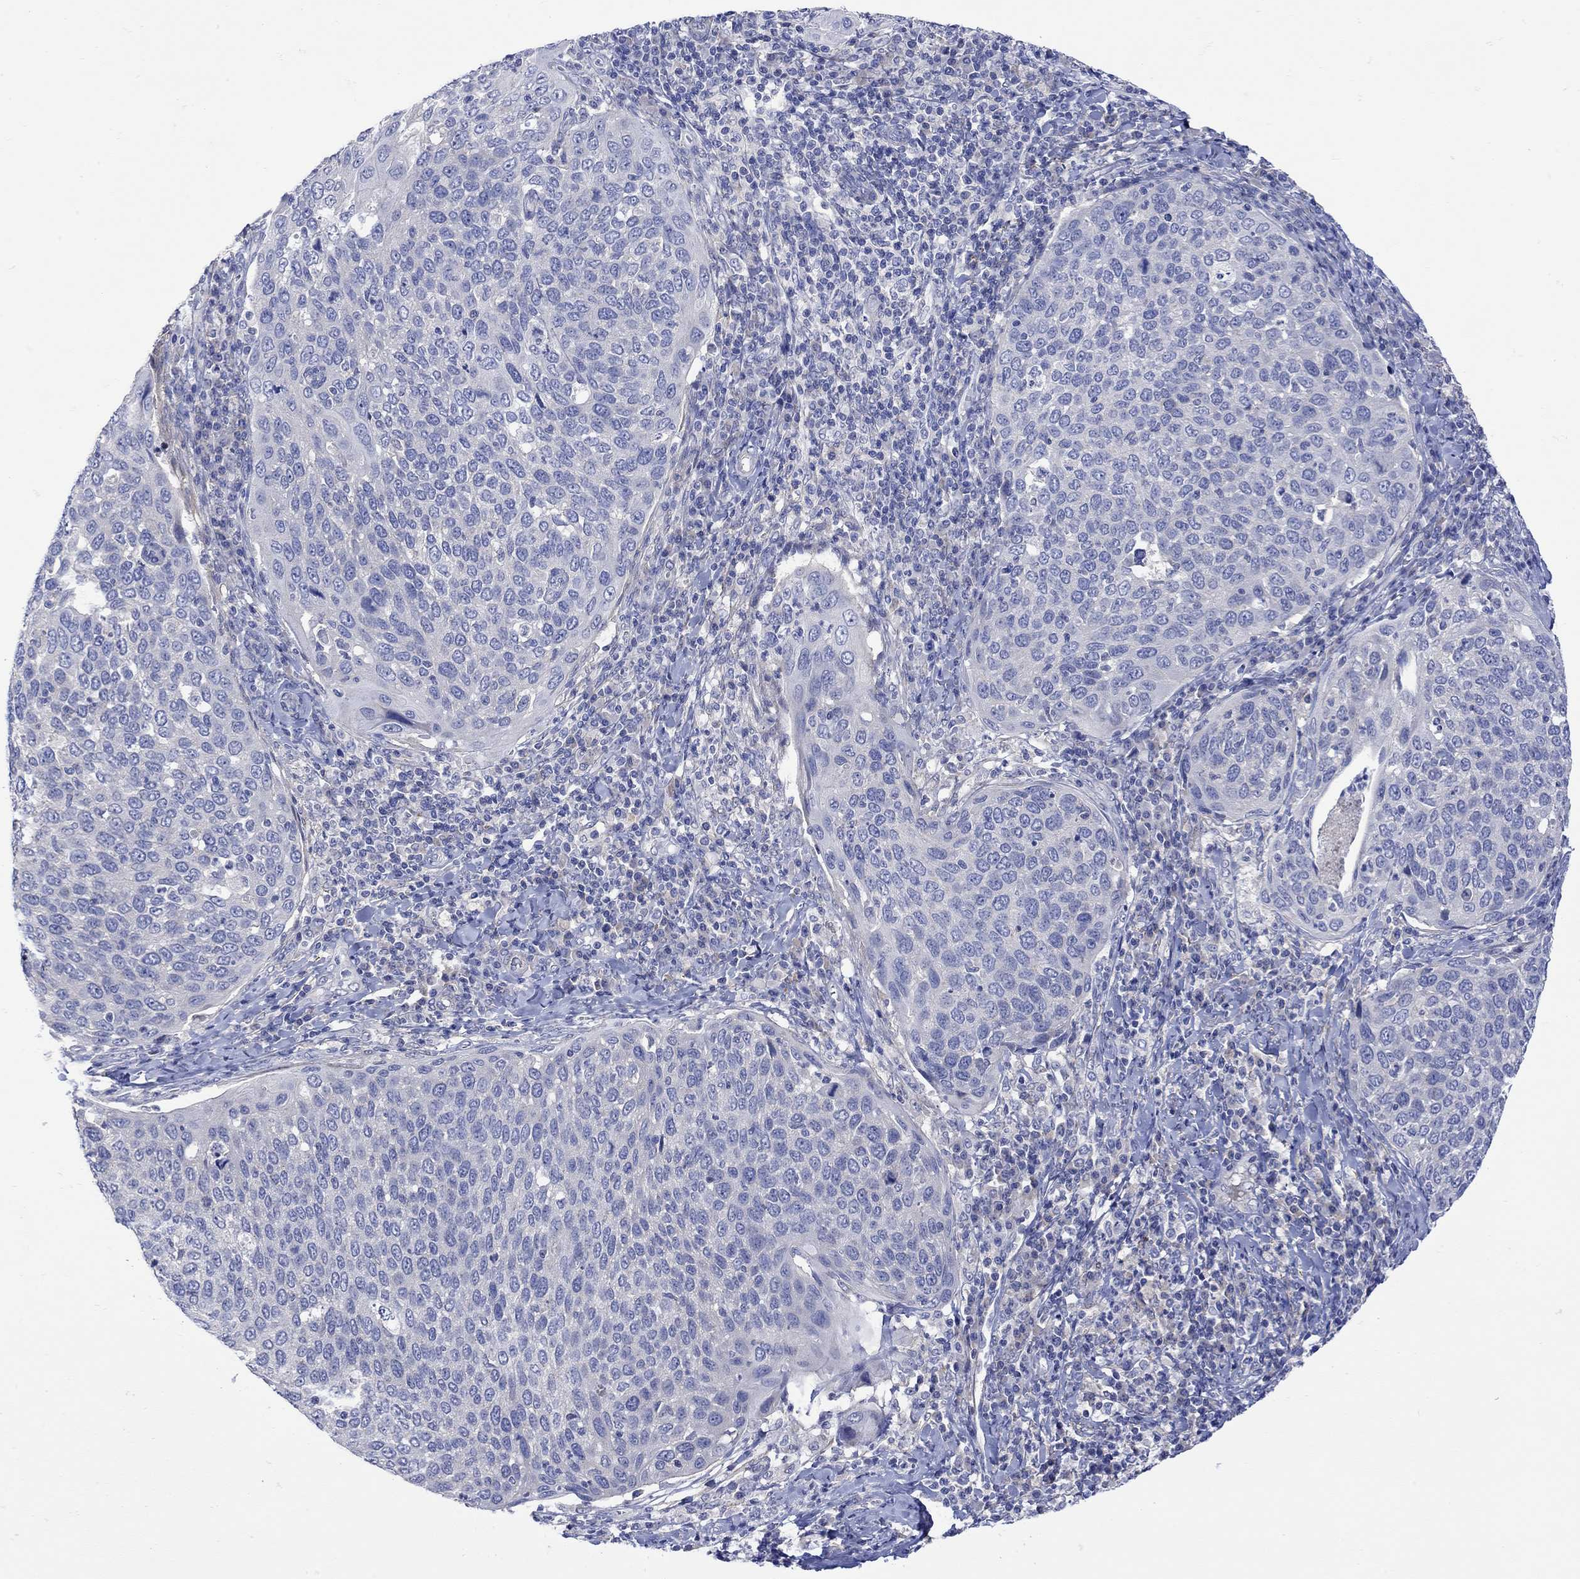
{"staining": {"intensity": "negative", "quantity": "none", "location": "none"}, "tissue": "cervical cancer", "cell_type": "Tumor cells", "image_type": "cancer", "snomed": [{"axis": "morphology", "description": "Squamous cell carcinoma, NOS"}, {"axis": "topography", "description": "Cervix"}], "caption": "Tumor cells show no significant protein expression in cervical cancer. The staining was performed using DAB (3,3'-diaminobenzidine) to visualize the protein expression in brown, while the nuclei were stained in blue with hematoxylin (Magnification: 20x).", "gene": "MSI1", "patient": {"sex": "female", "age": 54}}